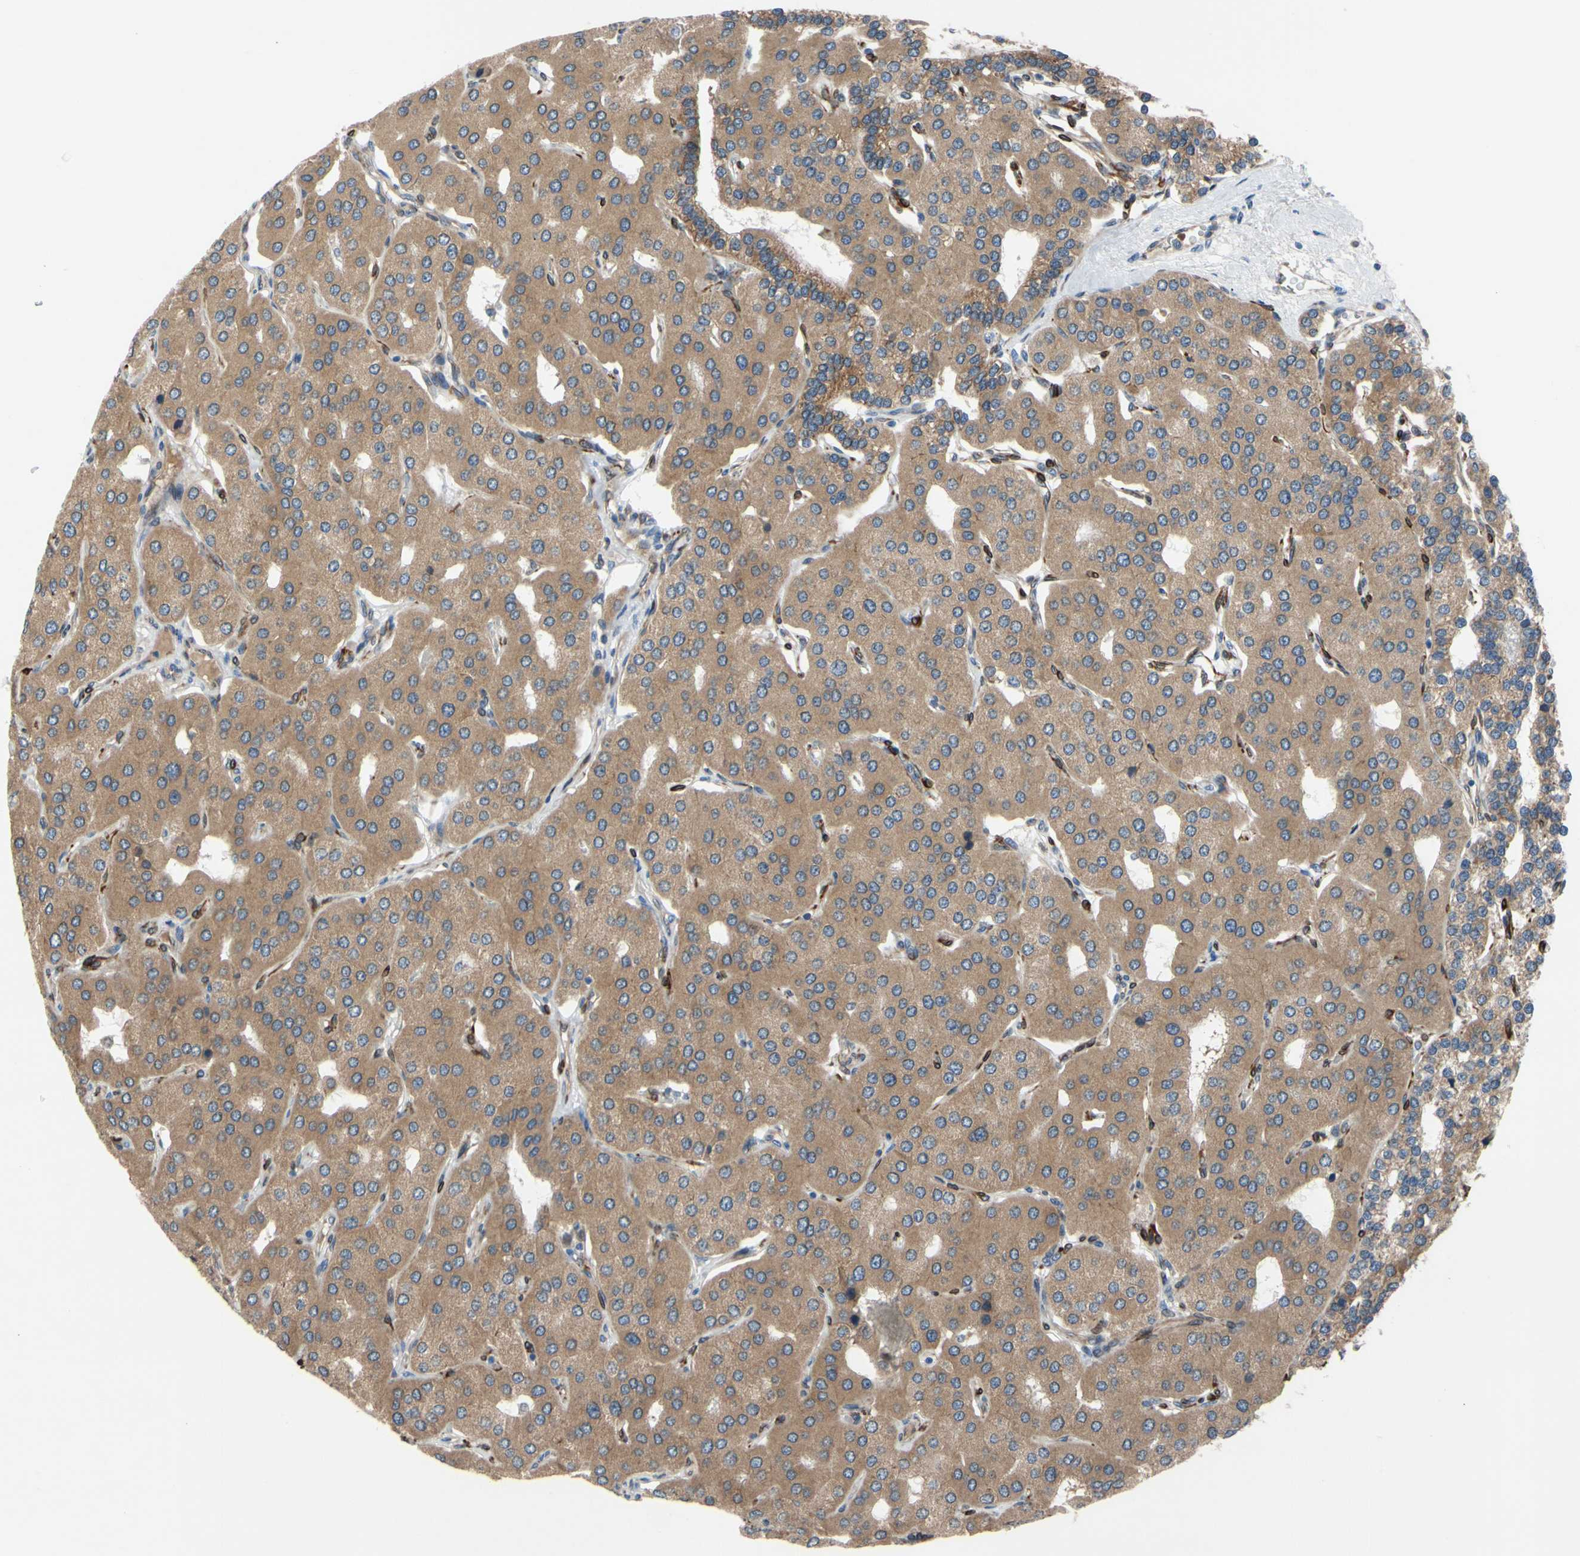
{"staining": {"intensity": "moderate", "quantity": ">75%", "location": "cytoplasmic/membranous"}, "tissue": "parathyroid gland", "cell_type": "Glandular cells", "image_type": "normal", "snomed": [{"axis": "morphology", "description": "Normal tissue, NOS"}, {"axis": "morphology", "description": "Adenoma, NOS"}, {"axis": "topography", "description": "Parathyroid gland"}], "caption": "The photomicrograph shows immunohistochemical staining of normal parathyroid gland. There is moderate cytoplasmic/membranous staining is seen in about >75% of glandular cells.", "gene": "PRXL2A", "patient": {"sex": "female", "age": 86}}